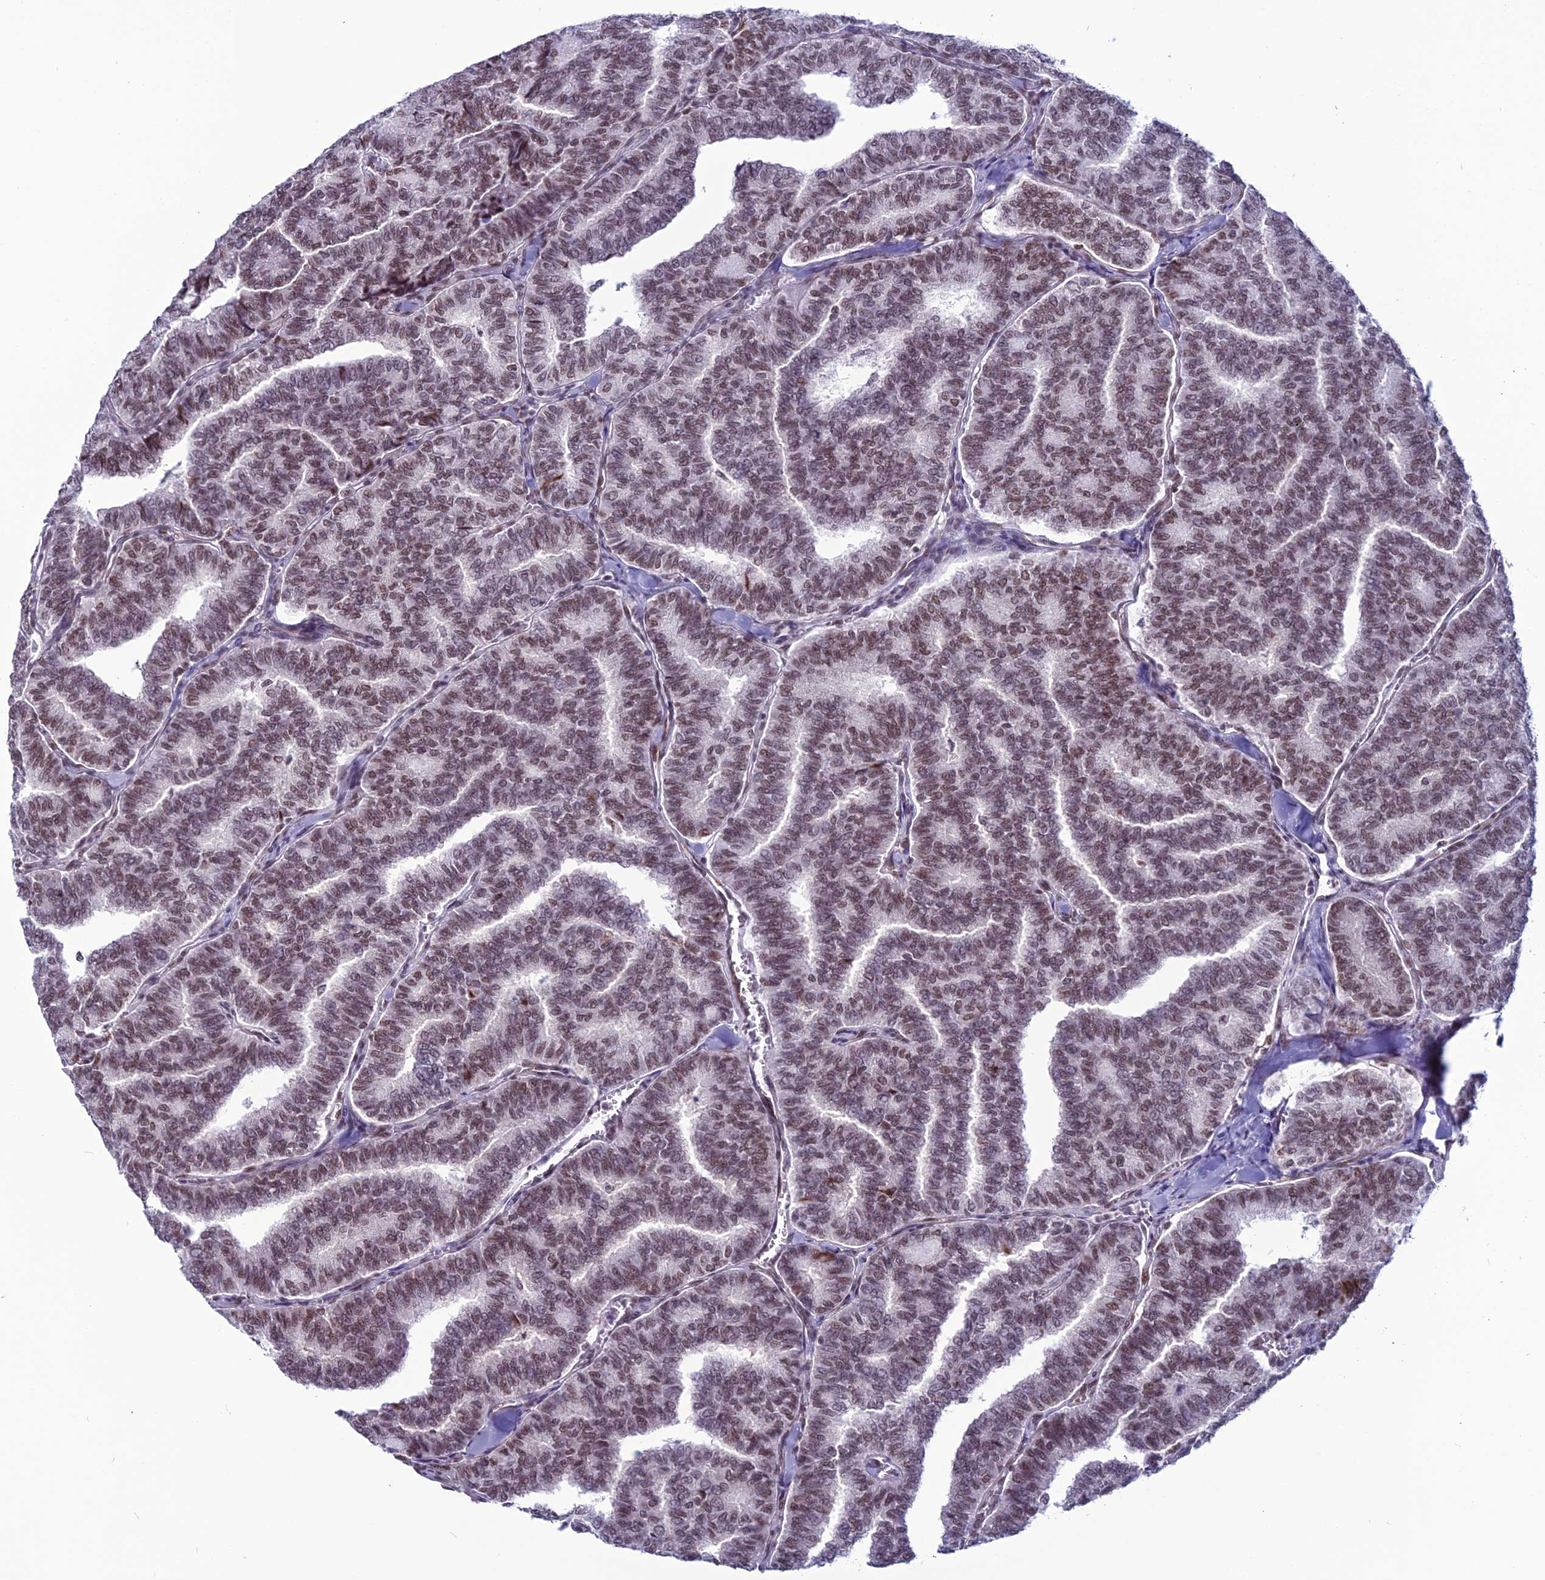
{"staining": {"intensity": "moderate", "quantity": ">75%", "location": "nuclear"}, "tissue": "thyroid cancer", "cell_type": "Tumor cells", "image_type": "cancer", "snomed": [{"axis": "morphology", "description": "Papillary adenocarcinoma, NOS"}, {"axis": "topography", "description": "Thyroid gland"}], "caption": "Tumor cells demonstrate moderate nuclear positivity in about >75% of cells in thyroid cancer (papillary adenocarcinoma).", "gene": "U2AF1", "patient": {"sex": "female", "age": 35}}